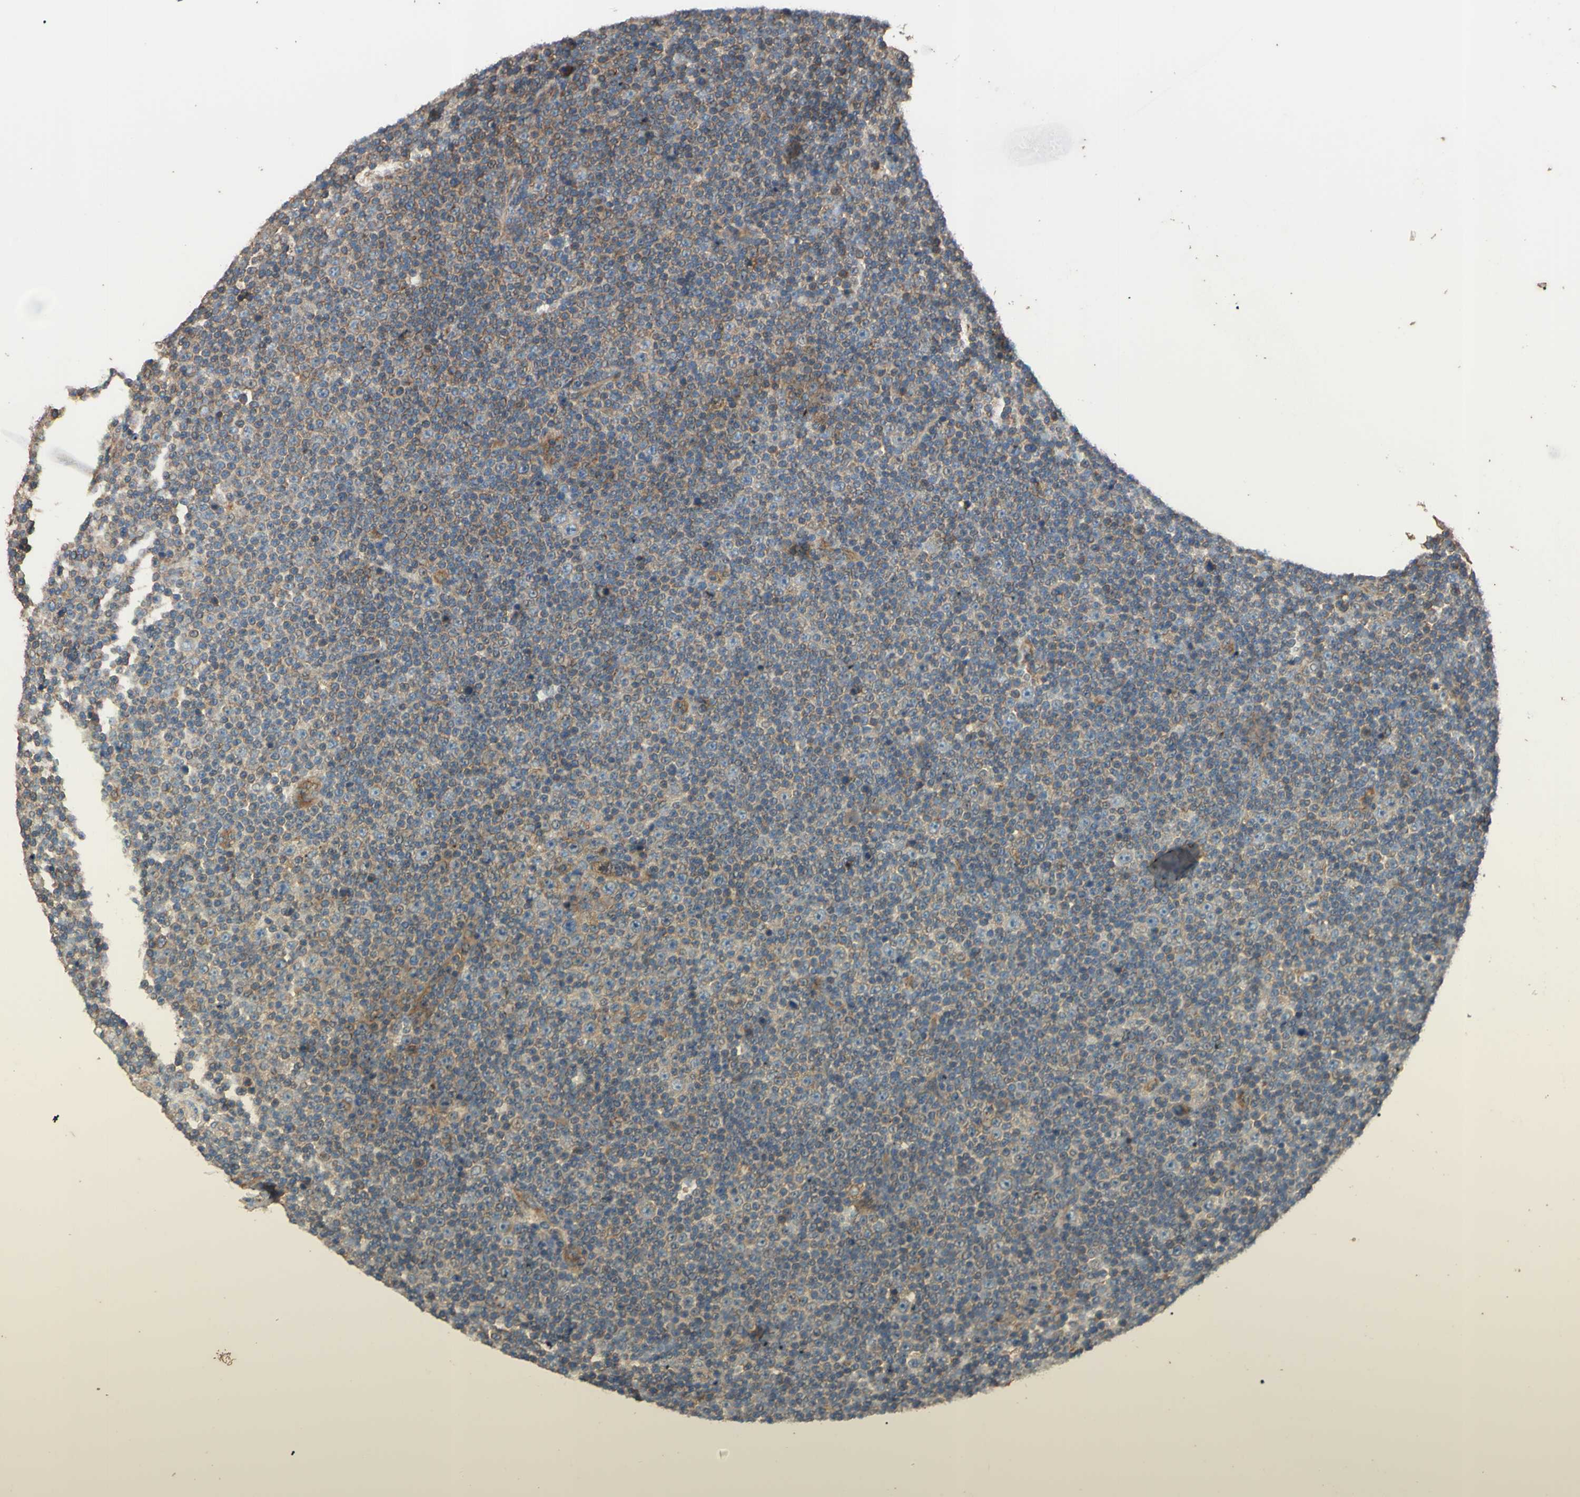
{"staining": {"intensity": "weak", "quantity": "25%-75%", "location": "cytoplasmic/membranous"}, "tissue": "lymphoma", "cell_type": "Tumor cells", "image_type": "cancer", "snomed": [{"axis": "morphology", "description": "Malignant lymphoma, non-Hodgkin's type, Low grade"}, {"axis": "topography", "description": "Lymph node"}], "caption": "An image of human lymphoma stained for a protein reveals weak cytoplasmic/membranous brown staining in tumor cells. The staining was performed using DAB to visualize the protein expression in brown, while the nuclei were stained in blue with hematoxylin (Magnification: 20x).", "gene": "CTTN", "patient": {"sex": "female", "age": 67}}